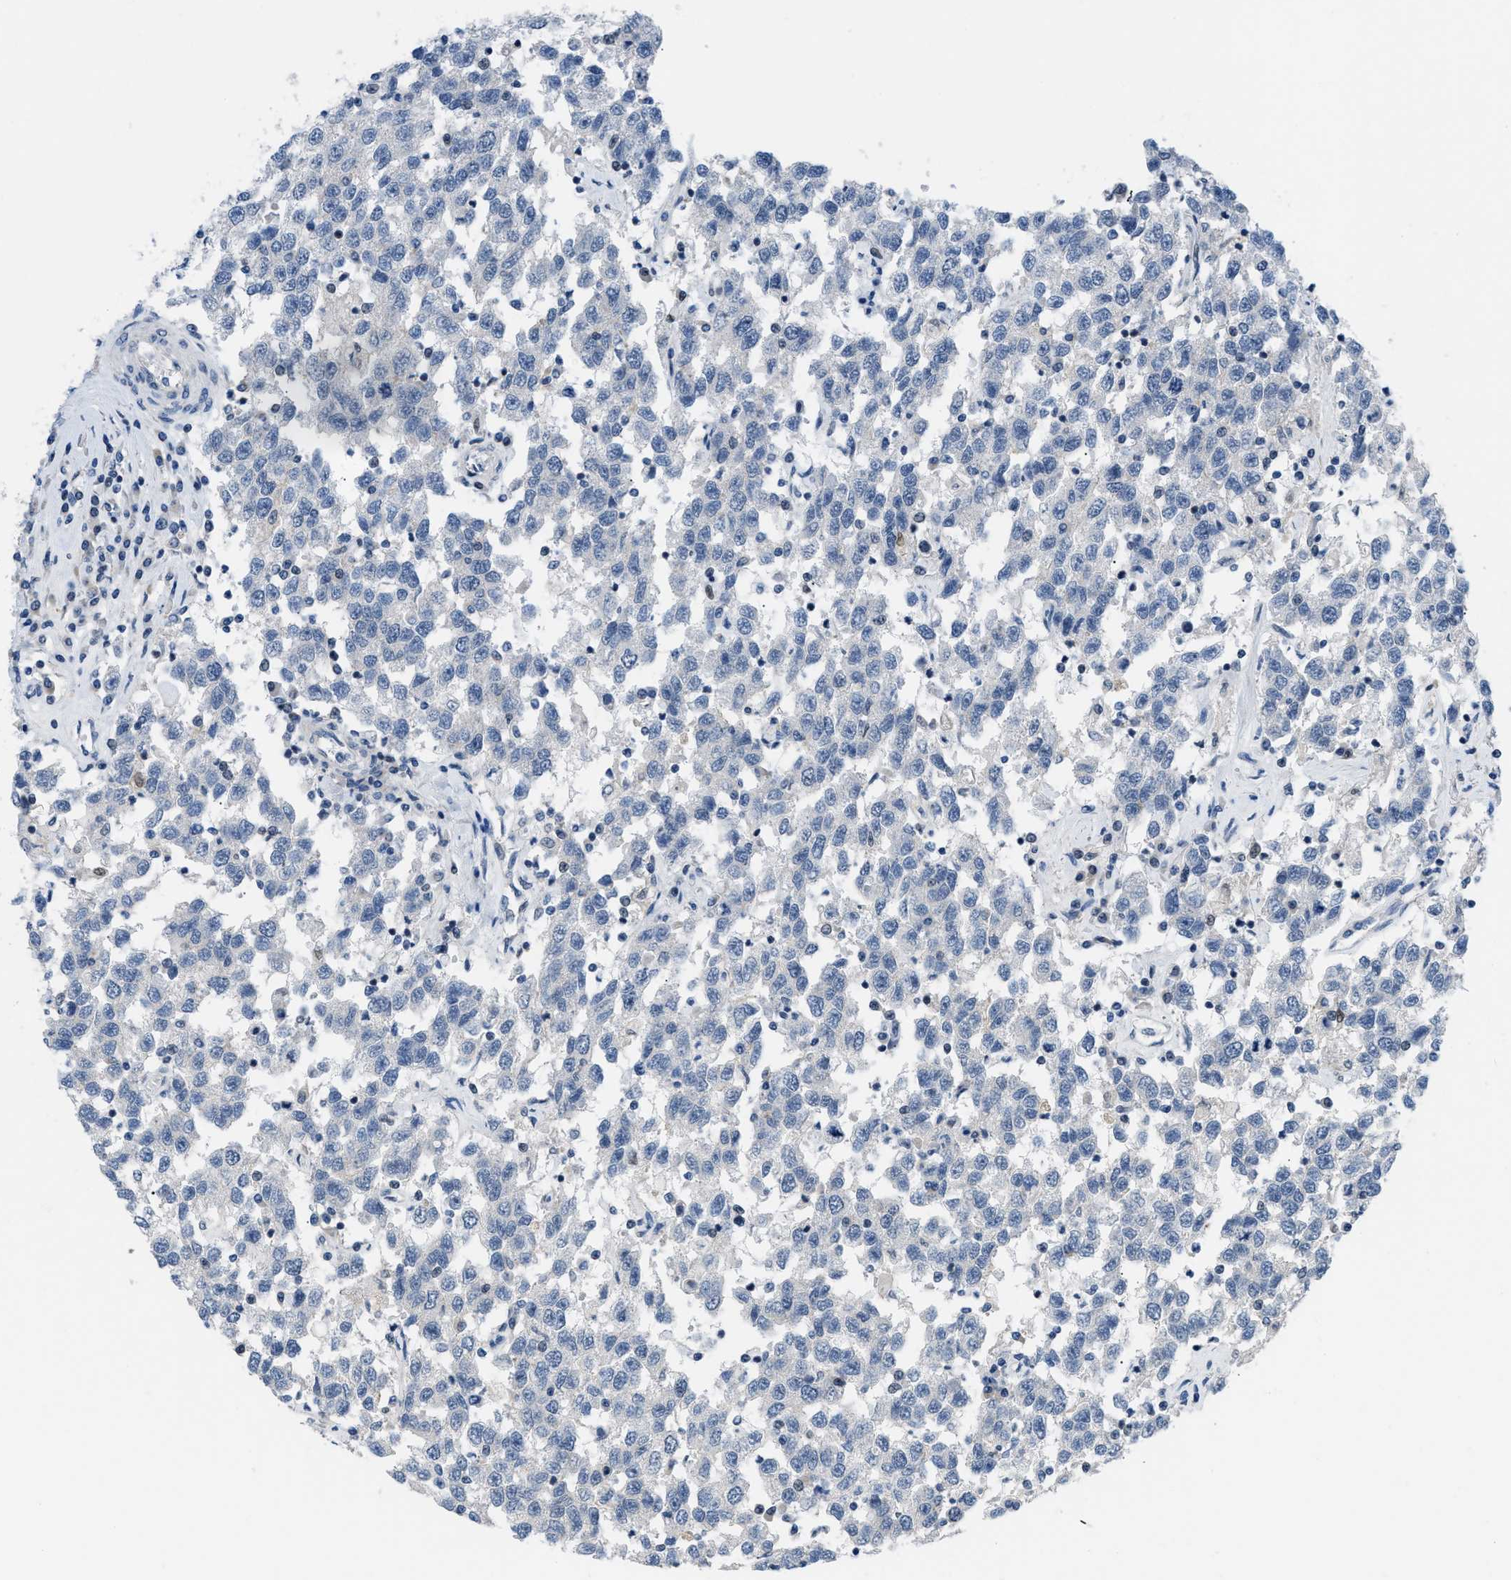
{"staining": {"intensity": "negative", "quantity": "none", "location": "none"}, "tissue": "testis cancer", "cell_type": "Tumor cells", "image_type": "cancer", "snomed": [{"axis": "morphology", "description": "Seminoma, NOS"}, {"axis": "topography", "description": "Testis"}], "caption": "Protein analysis of testis seminoma demonstrates no significant staining in tumor cells.", "gene": "FDCSP", "patient": {"sex": "male", "age": 41}}